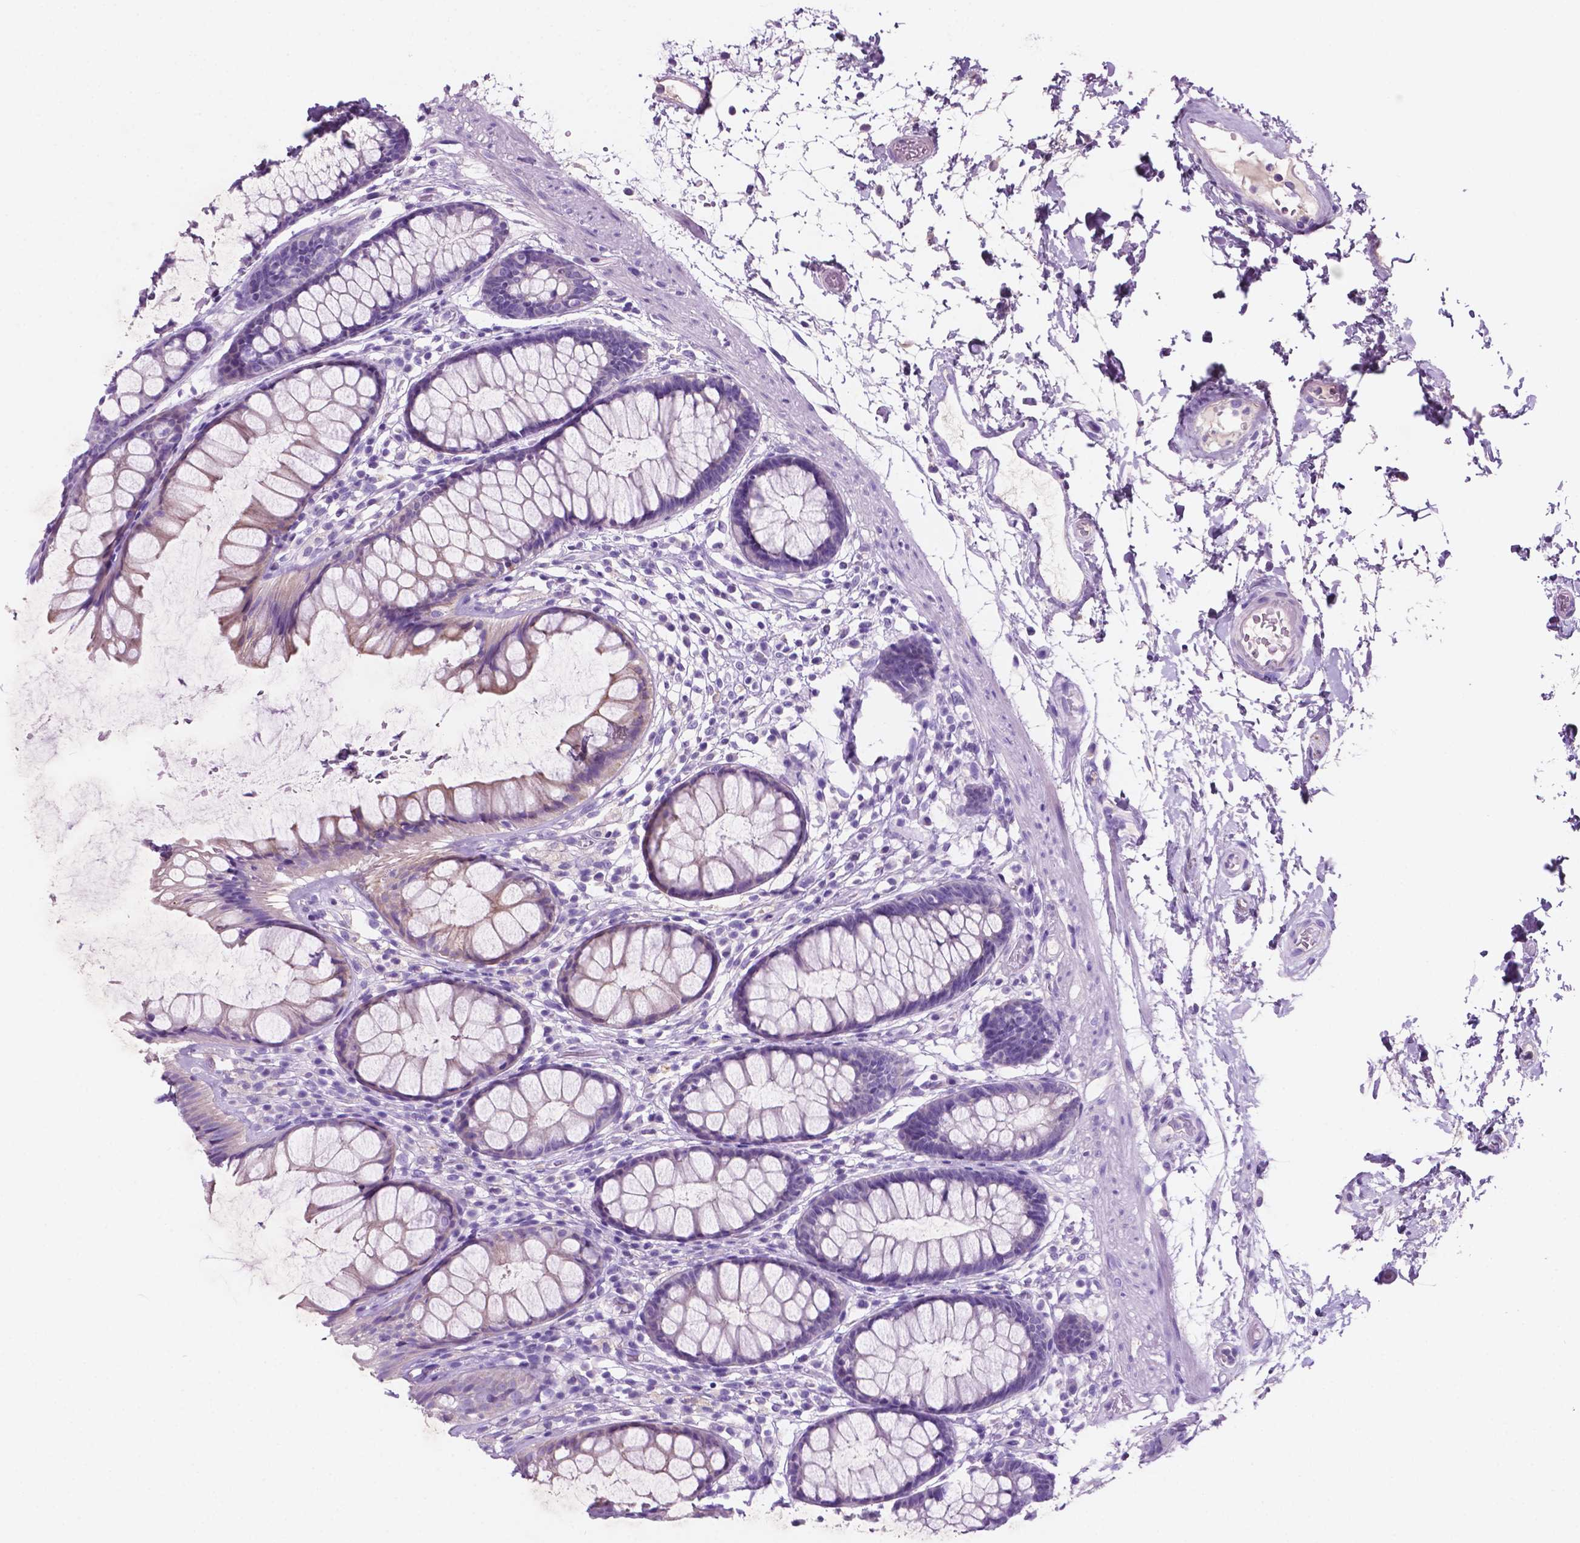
{"staining": {"intensity": "negative", "quantity": "none", "location": "none"}, "tissue": "rectum", "cell_type": "Glandular cells", "image_type": "normal", "snomed": [{"axis": "morphology", "description": "Normal tissue, NOS"}, {"axis": "topography", "description": "Rectum"}], "caption": "Image shows no protein expression in glandular cells of benign rectum. The staining is performed using DAB (3,3'-diaminobenzidine) brown chromogen with nuclei counter-stained in using hematoxylin.", "gene": "POU4F1", "patient": {"sex": "male", "age": 72}}